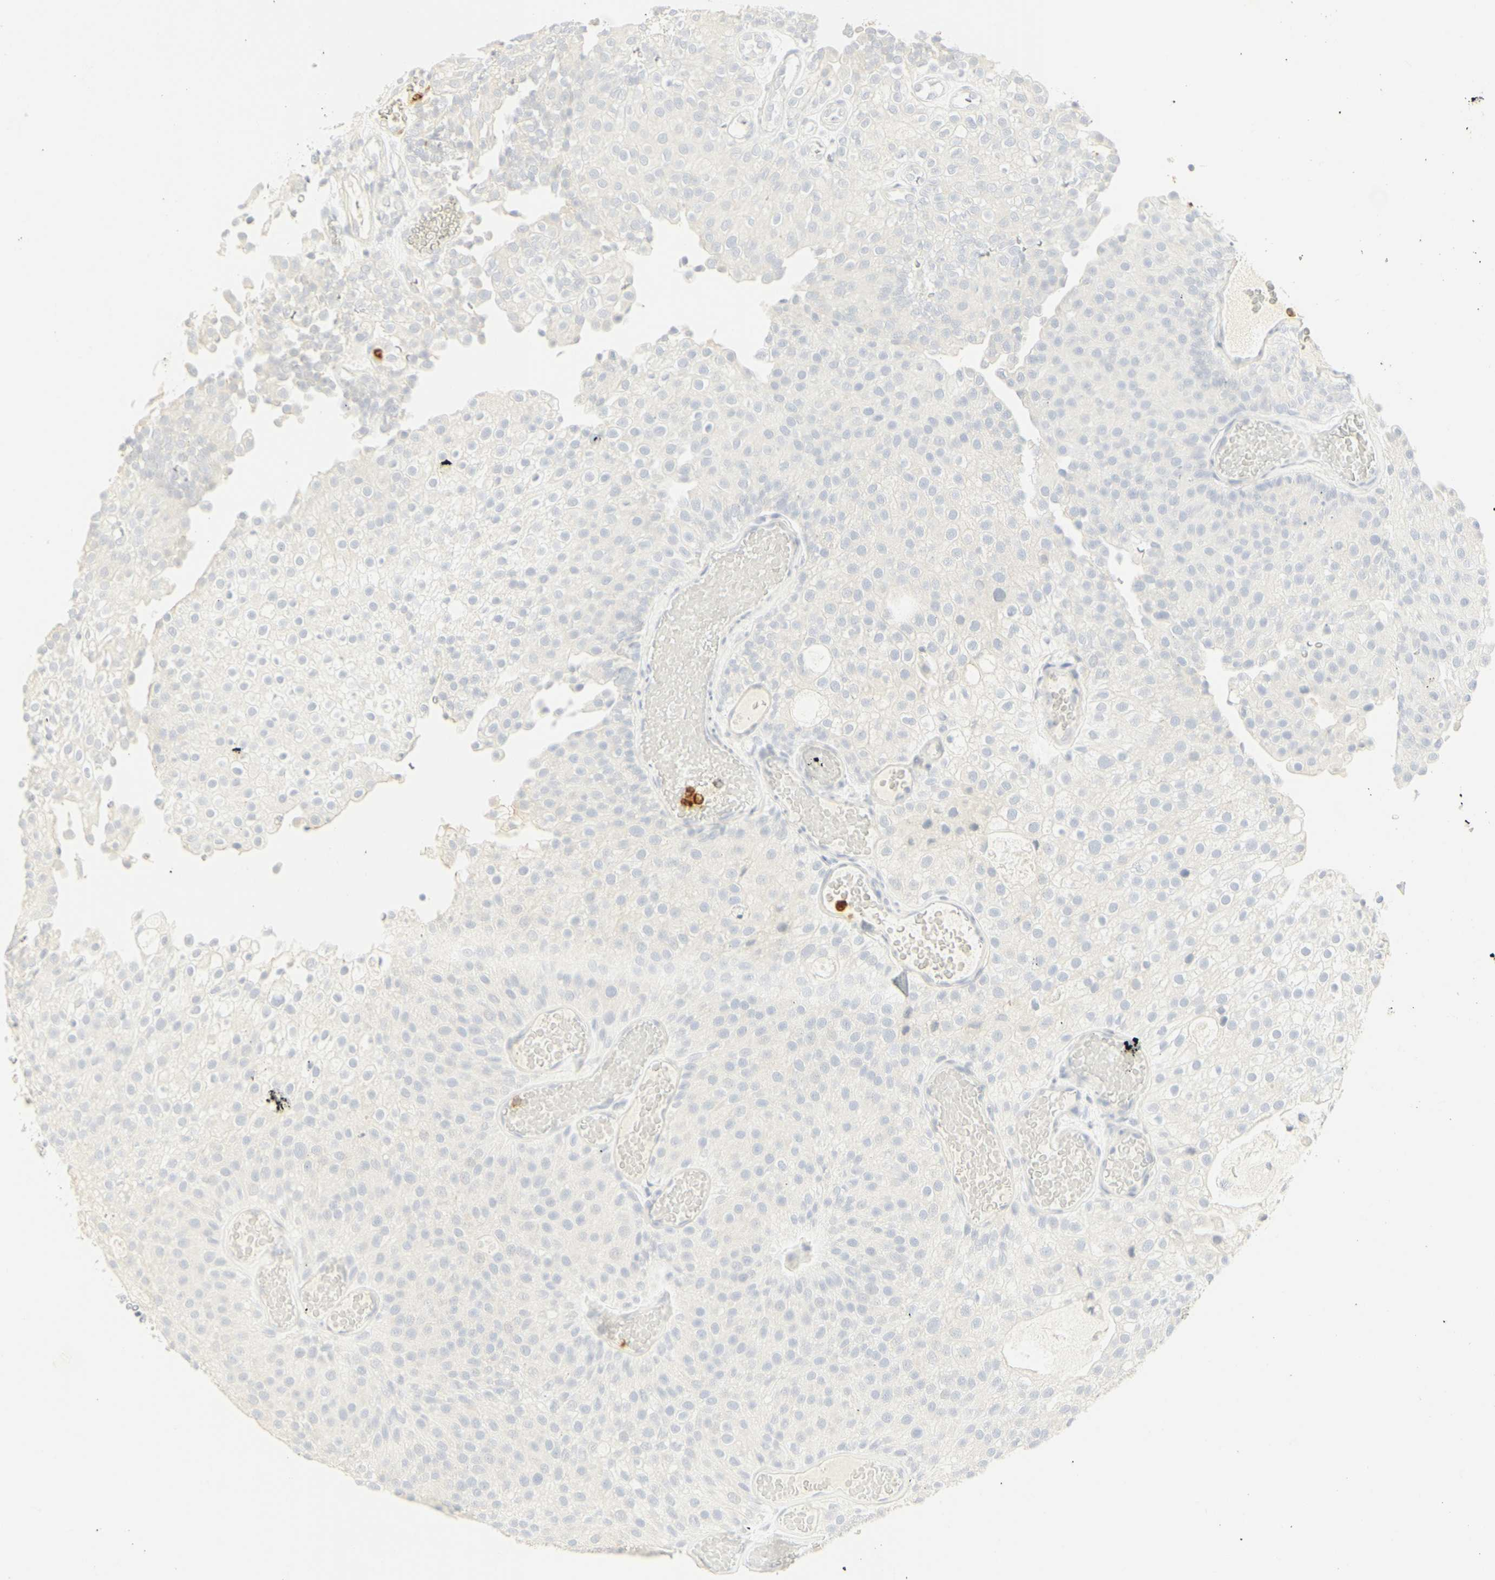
{"staining": {"intensity": "negative", "quantity": "none", "location": "none"}, "tissue": "urothelial cancer", "cell_type": "Tumor cells", "image_type": "cancer", "snomed": [{"axis": "morphology", "description": "Urothelial carcinoma, Low grade"}, {"axis": "topography", "description": "Urinary bladder"}], "caption": "Immunohistochemistry micrograph of neoplastic tissue: urothelial cancer stained with DAB (3,3'-diaminobenzidine) exhibits no significant protein positivity in tumor cells. (DAB (3,3'-diaminobenzidine) immunohistochemistry, high magnification).", "gene": "MPO", "patient": {"sex": "male", "age": 78}}